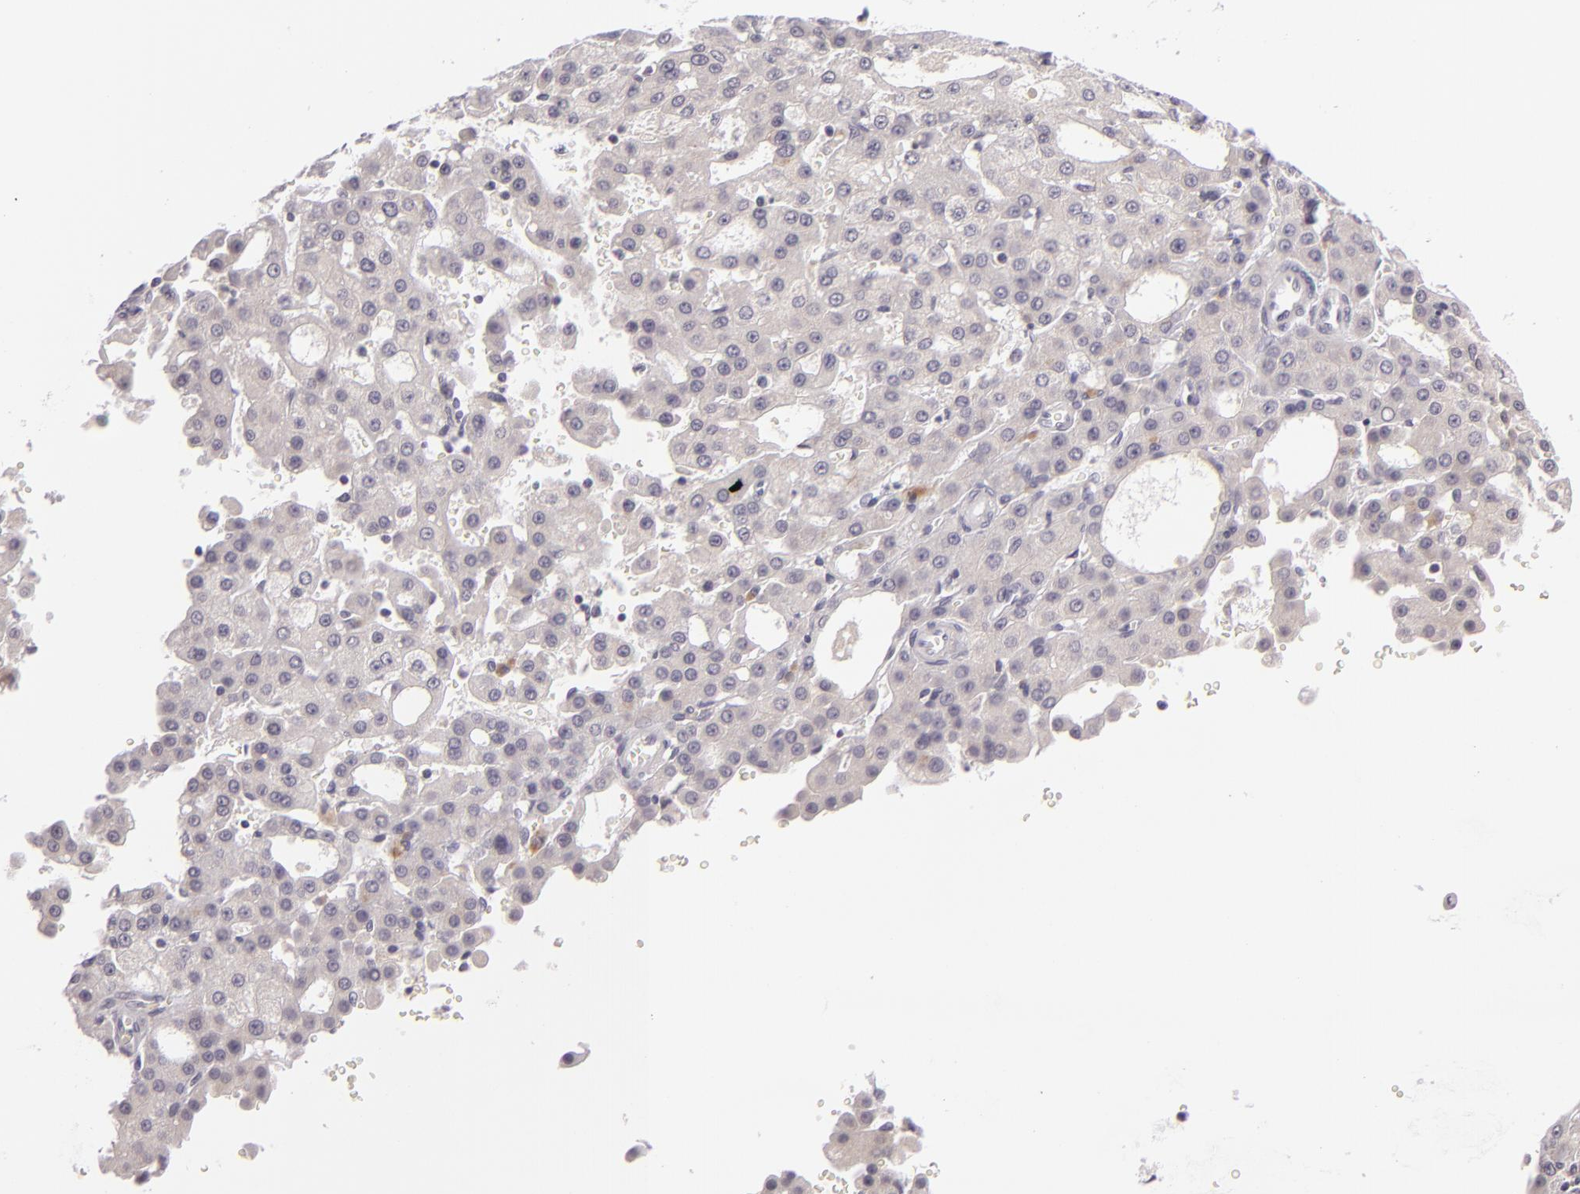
{"staining": {"intensity": "negative", "quantity": "none", "location": "none"}, "tissue": "liver cancer", "cell_type": "Tumor cells", "image_type": "cancer", "snomed": [{"axis": "morphology", "description": "Carcinoma, Hepatocellular, NOS"}, {"axis": "topography", "description": "Liver"}], "caption": "High magnification brightfield microscopy of liver hepatocellular carcinoma stained with DAB (3,3'-diaminobenzidine) (brown) and counterstained with hematoxylin (blue): tumor cells show no significant staining.", "gene": "DAG1", "patient": {"sex": "male", "age": 47}}